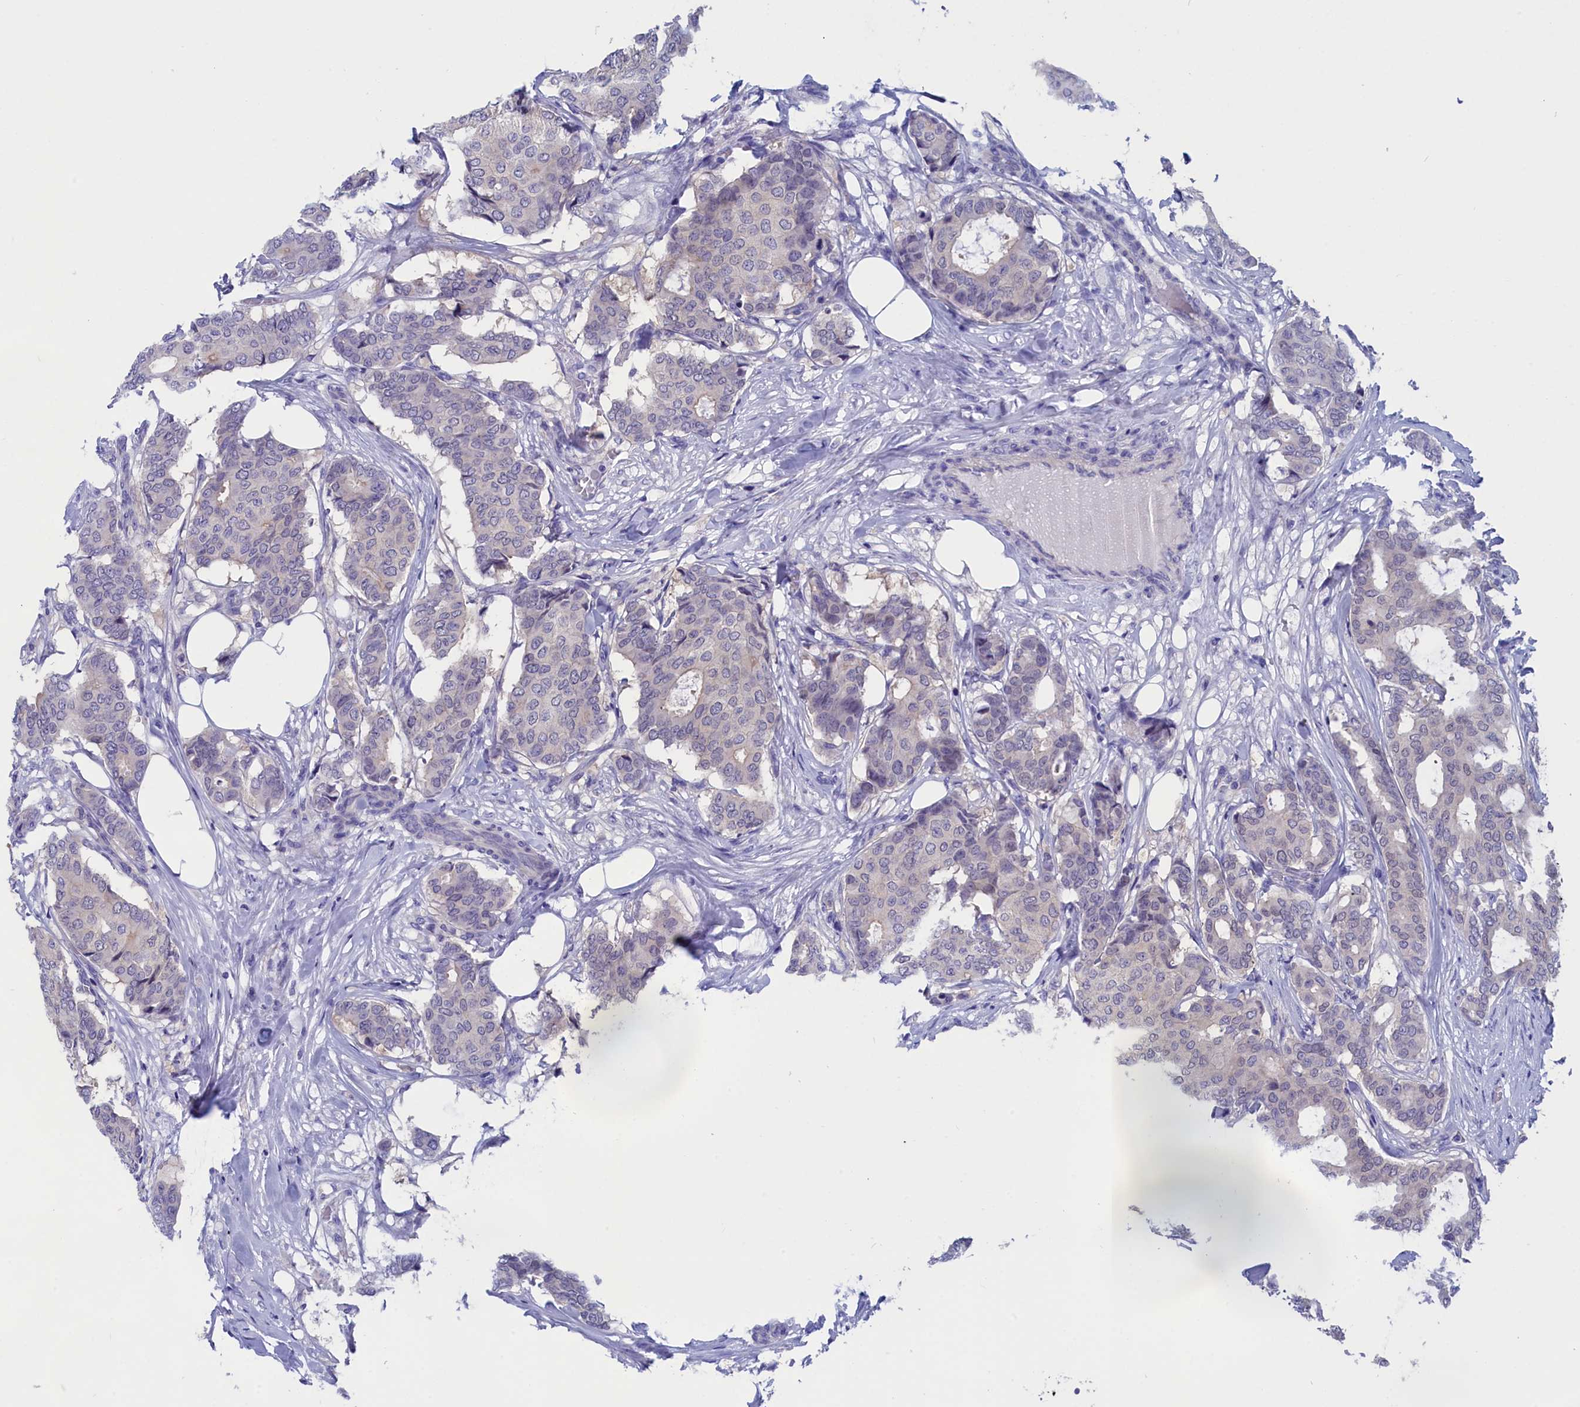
{"staining": {"intensity": "negative", "quantity": "none", "location": "none"}, "tissue": "breast cancer", "cell_type": "Tumor cells", "image_type": "cancer", "snomed": [{"axis": "morphology", "description": "Duct carcinoma"}, {"axis": "topography", "description": "Breast"}], "caption": "The immunohistochemistry (IHC) photomicrograph has no significant positivity in tumor cells of breast cancer (invasive ductal carcinoma) tissue.", "gene": "VPS35L", "patient": {"sex": "female", "age": 75}}